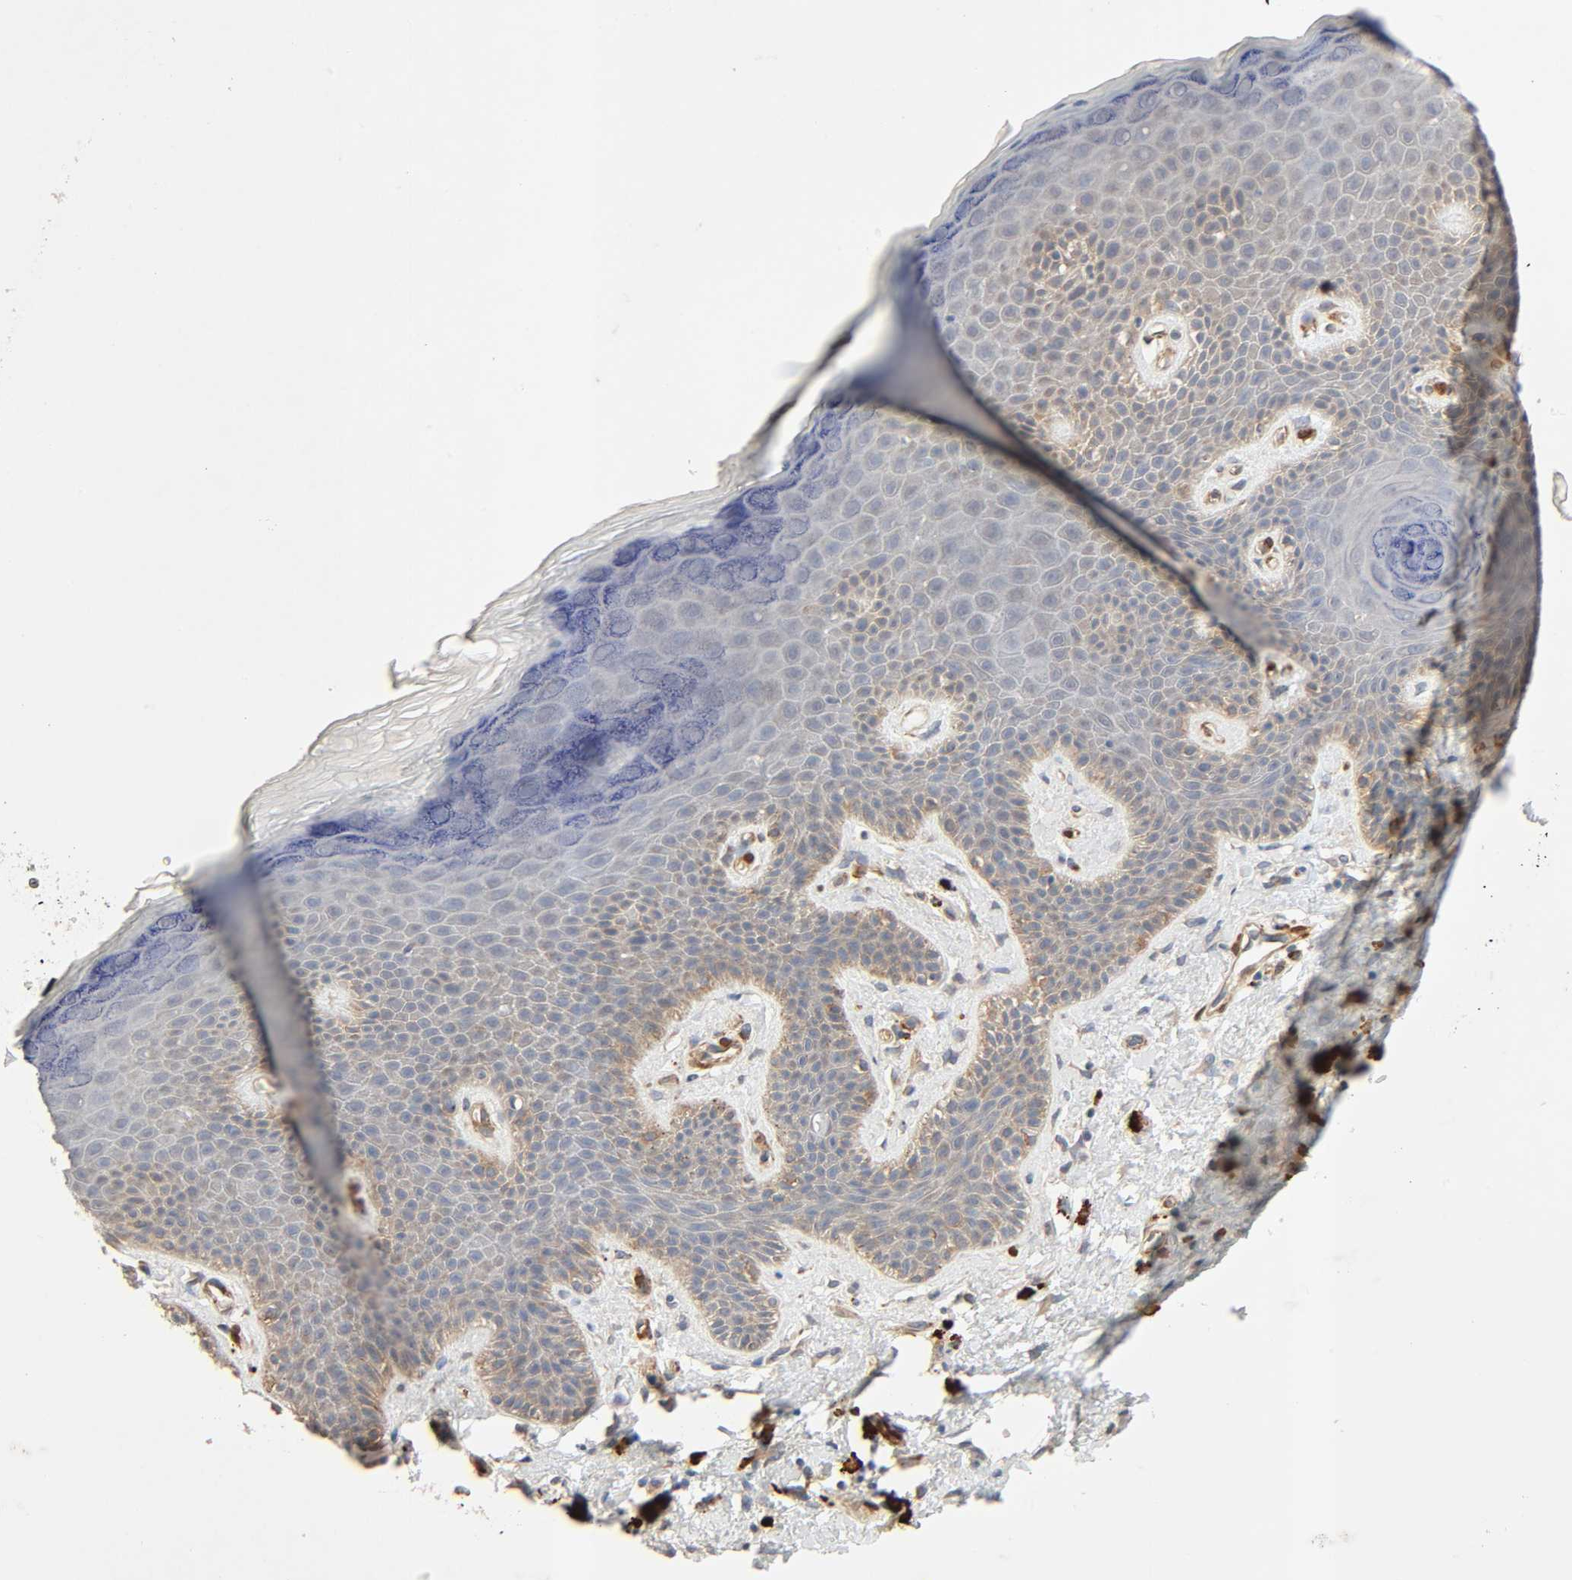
{"staining": {"intensity": "weak", "quantity": "25%-75%", "location": "cytoplasmic/membranous"}, "tissue": "skin", "cell_type": "Epidermal cells", "image_type": "normal", "snomed": [{"axis": "morphology", "description": "Normal tissue, NOS"}, {"axis": "topography", "description": "Anal"}], "caption": "About 25%-75% of epidermal cells in benign human skin display weak cytoplasmic/membranous protein positivity as visualized by brown immunohistochemical staining.", "gene": "PTK2", "patient": {"sex": "female", "age": 46}}